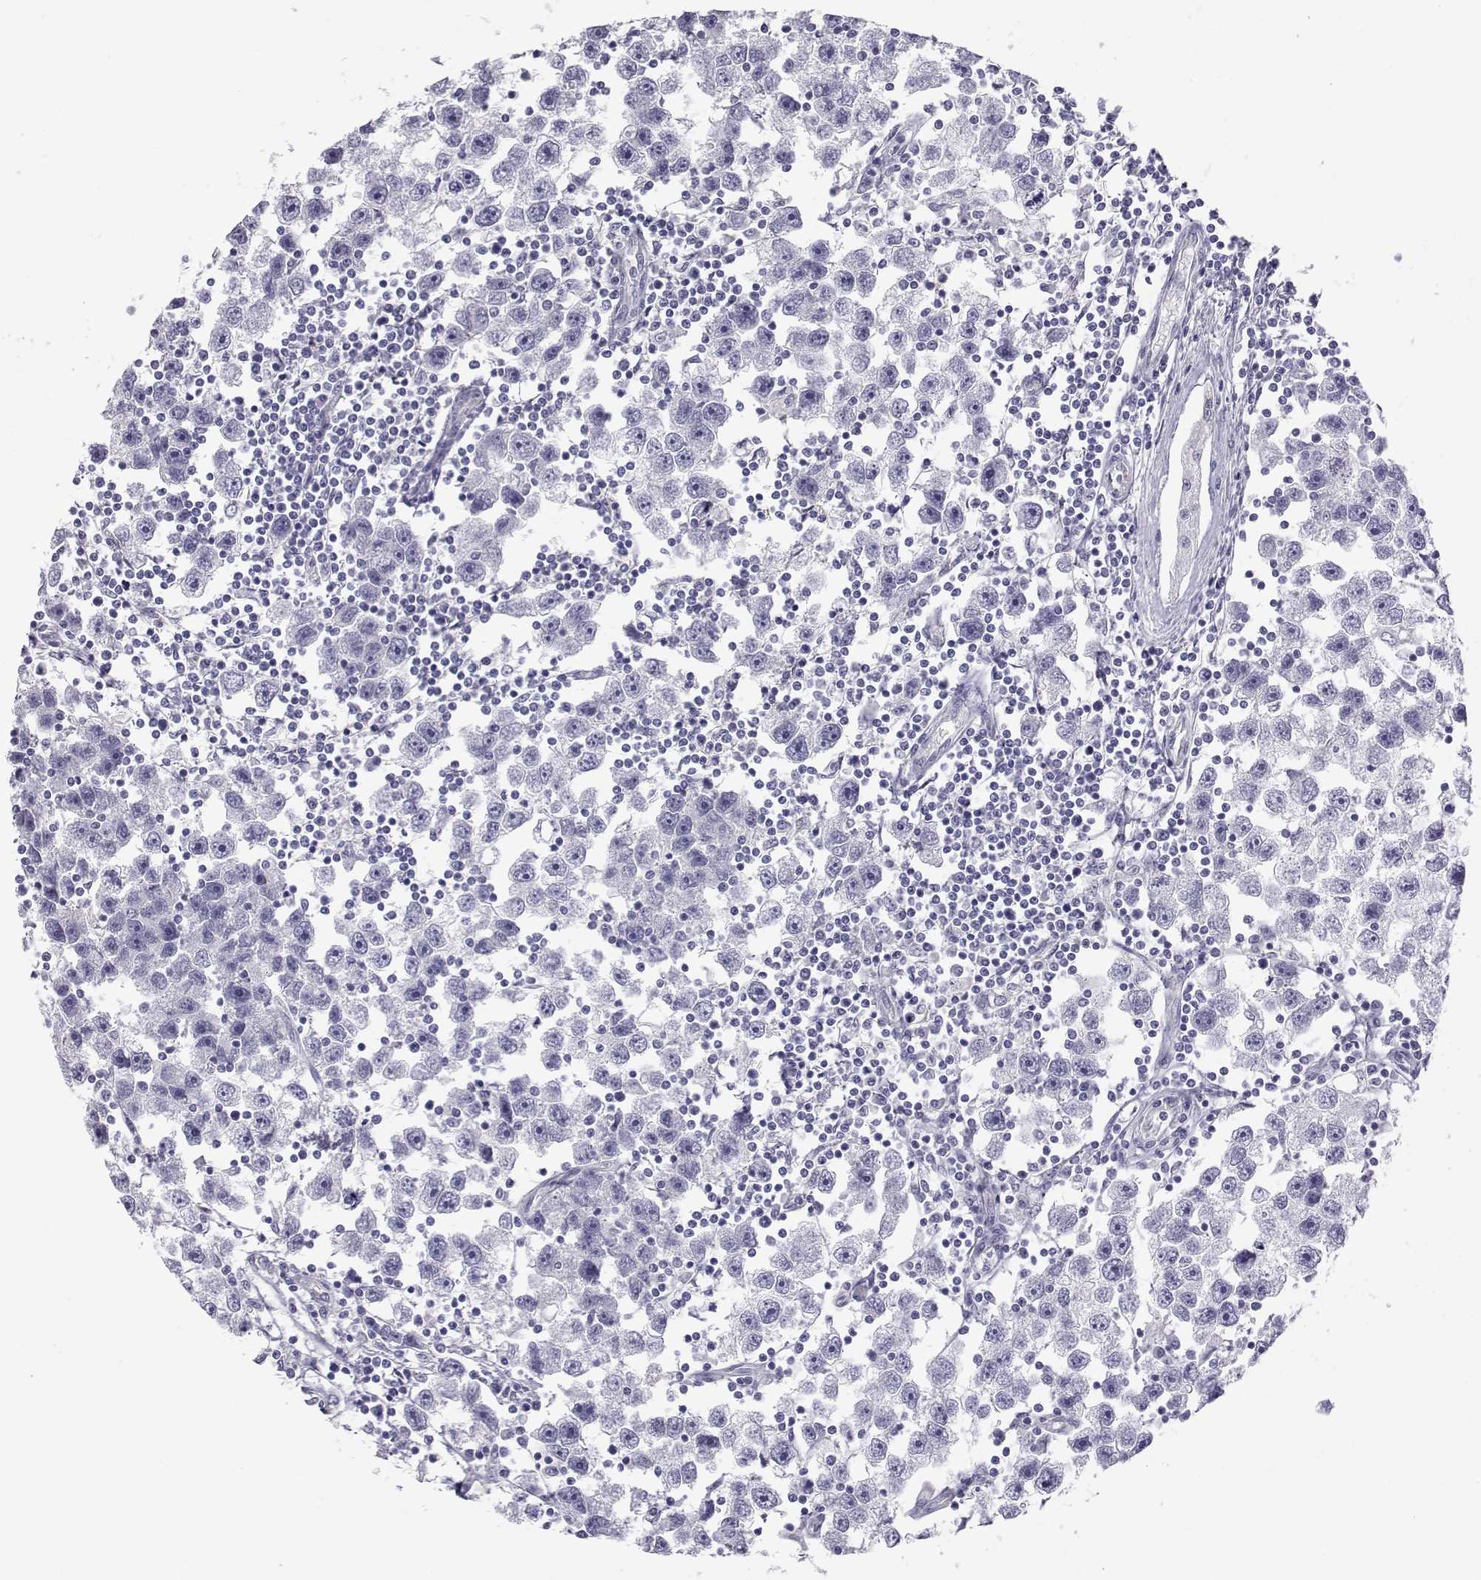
{"staining": {"intensity": "negative", "quantity": "none", "location": "none"}, "tissue": "testis cancer", "cell_type": "Tumor cells", "image_type": "cancer", "snomed": [{"axis": "morphology", "description": "Seminoma, NOS"}, {"axis": "topography", "description": "Testis"}], "caption": "This image is of testis cancer (seminoma) stained with immunohistochemistry to label a protein in brown with the nuclei are counter-stained blue. There is no positivity in tumor cells.", "gene": "RNASE12", "patient": {"sex": "male", "age": 30}}